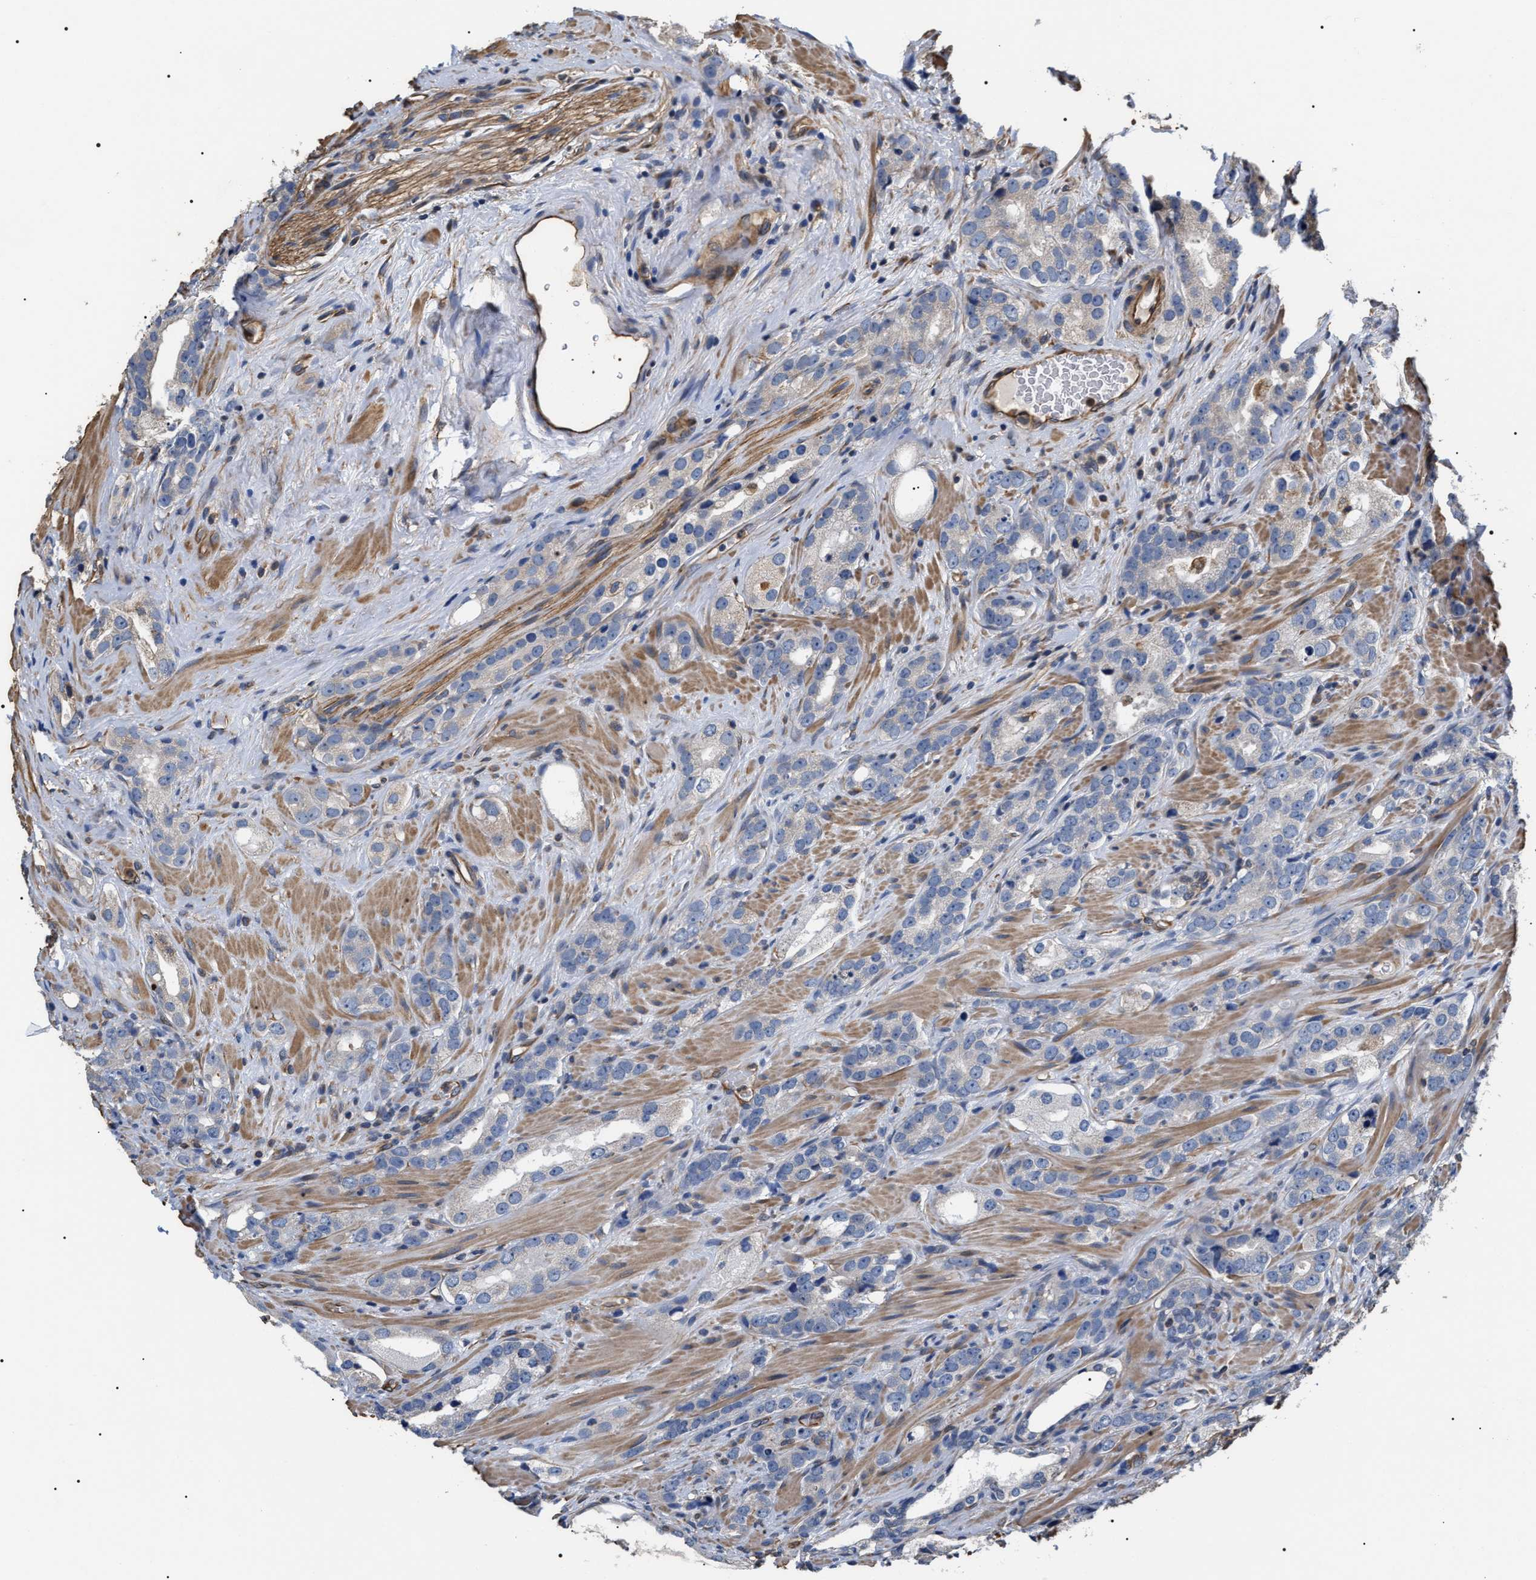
{"staining": {"intensity": "negative", "quantity": "none", "location": "none"}, "tissue": "prostate cancer", "cell_type": "Tumor cells", "image_type": "cancer", "snomed": [{"axis": "morphology", "description": "Adenocarcinoma, High grade"}, {"axis": "topography", "description": "Prostate"}], "caption": "IHC histopathology image of prostate cancer (high-grade adenocarcinoma) stained for a protein (brown), which shows no positivity in tumor cells.", "gene": "TSPAN33", "patient": {"sex": "male", "age": 63}}